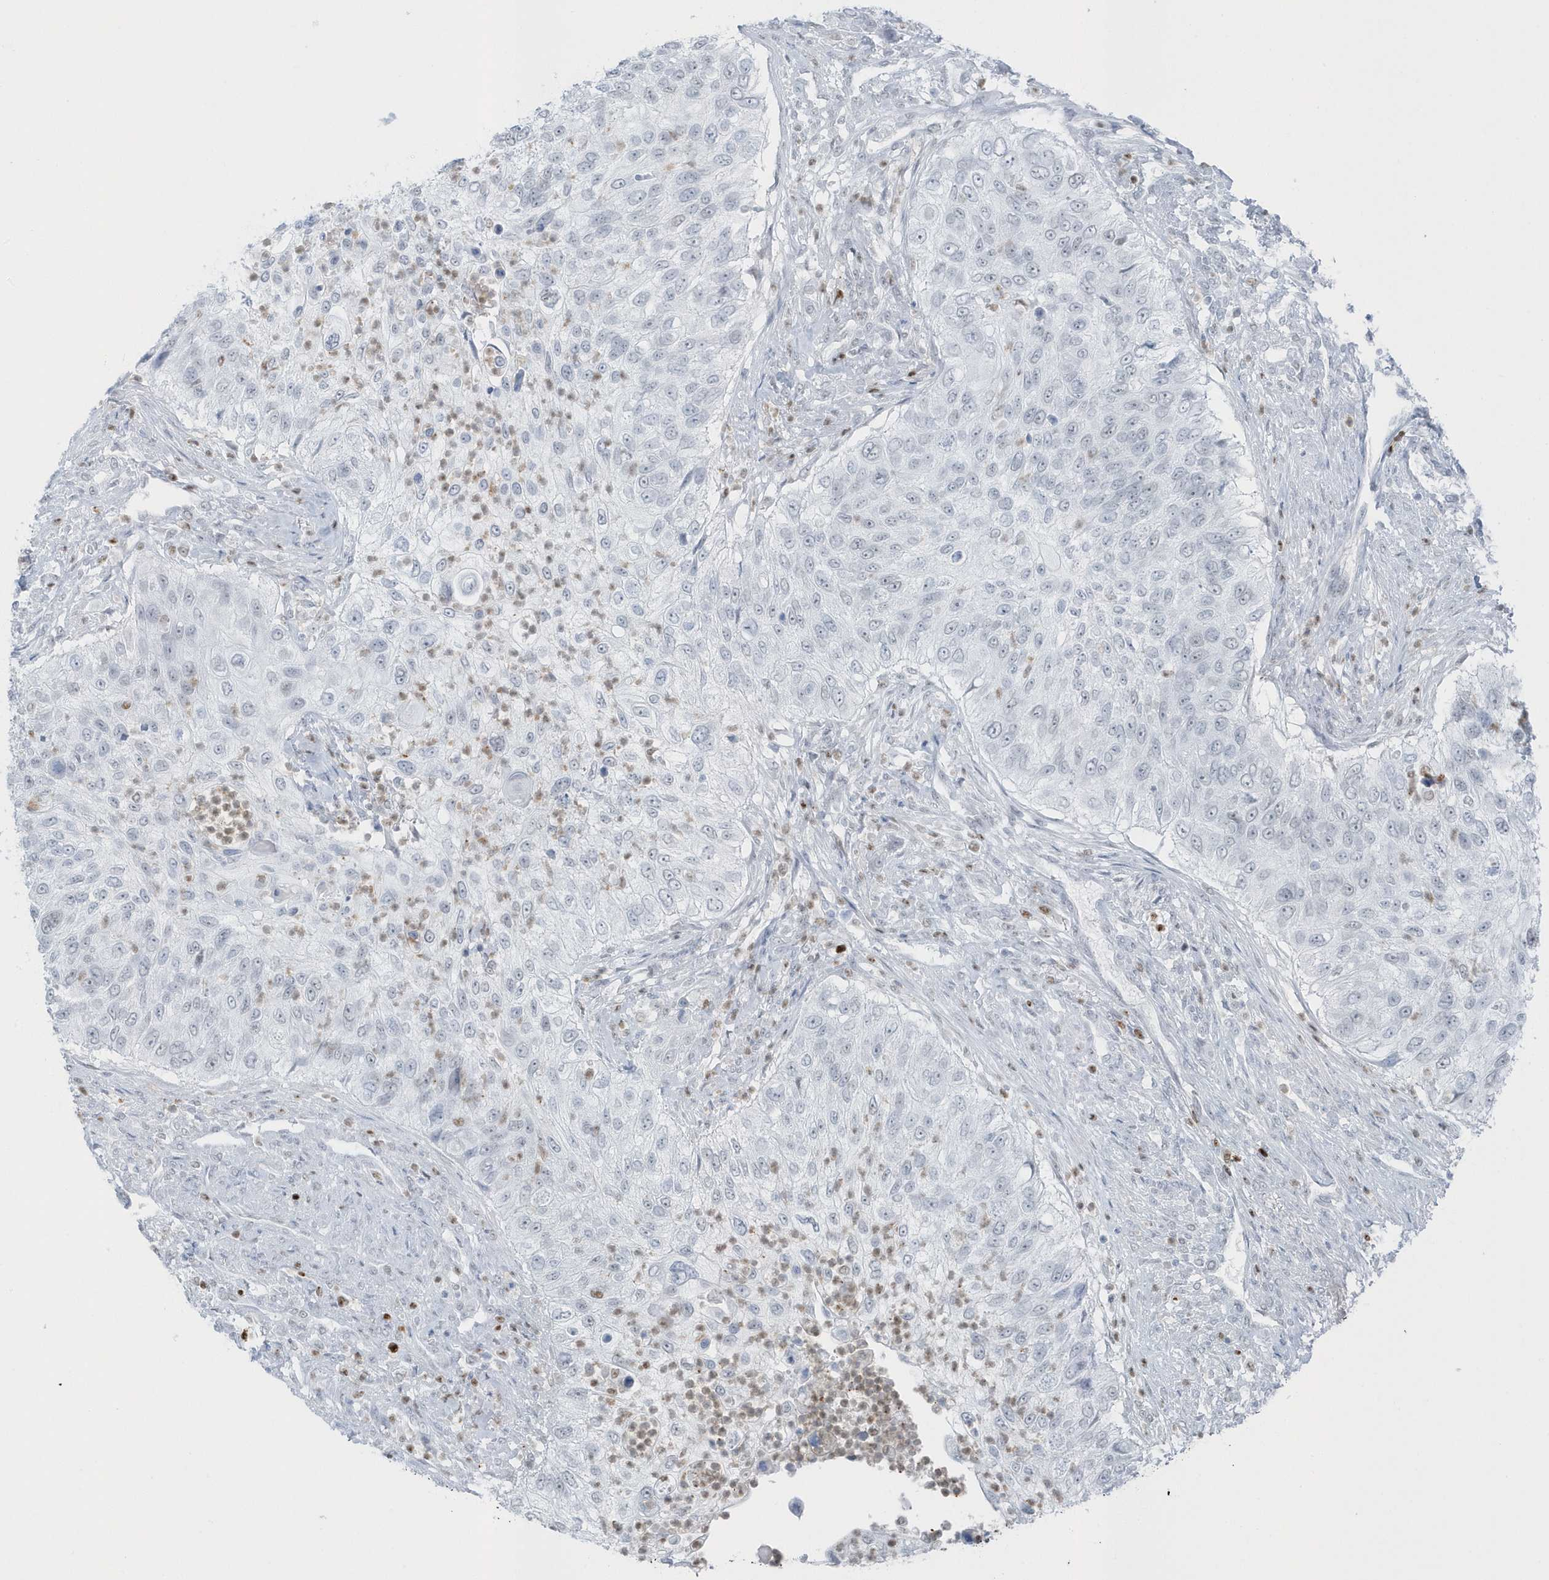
{"staining": {"intensity": "negative", "quantity": "none", "location": "none"}, "tissue": "urothelial cancer", "cell_type": "Tumor cells", "image_type": "cancer", "snomed": [{"axis": "morphology", "description": "Urothelial carcinoma, High grade"}, {"axis": "topography", "description": "Urinary bladder"}], "caption": "IHC image of human urothelial cancer stained for a protein (brown), which reveals no staining in tumor cells.", "gene": "SMIM34", "patient": {"sex": "female", "age": 60}}